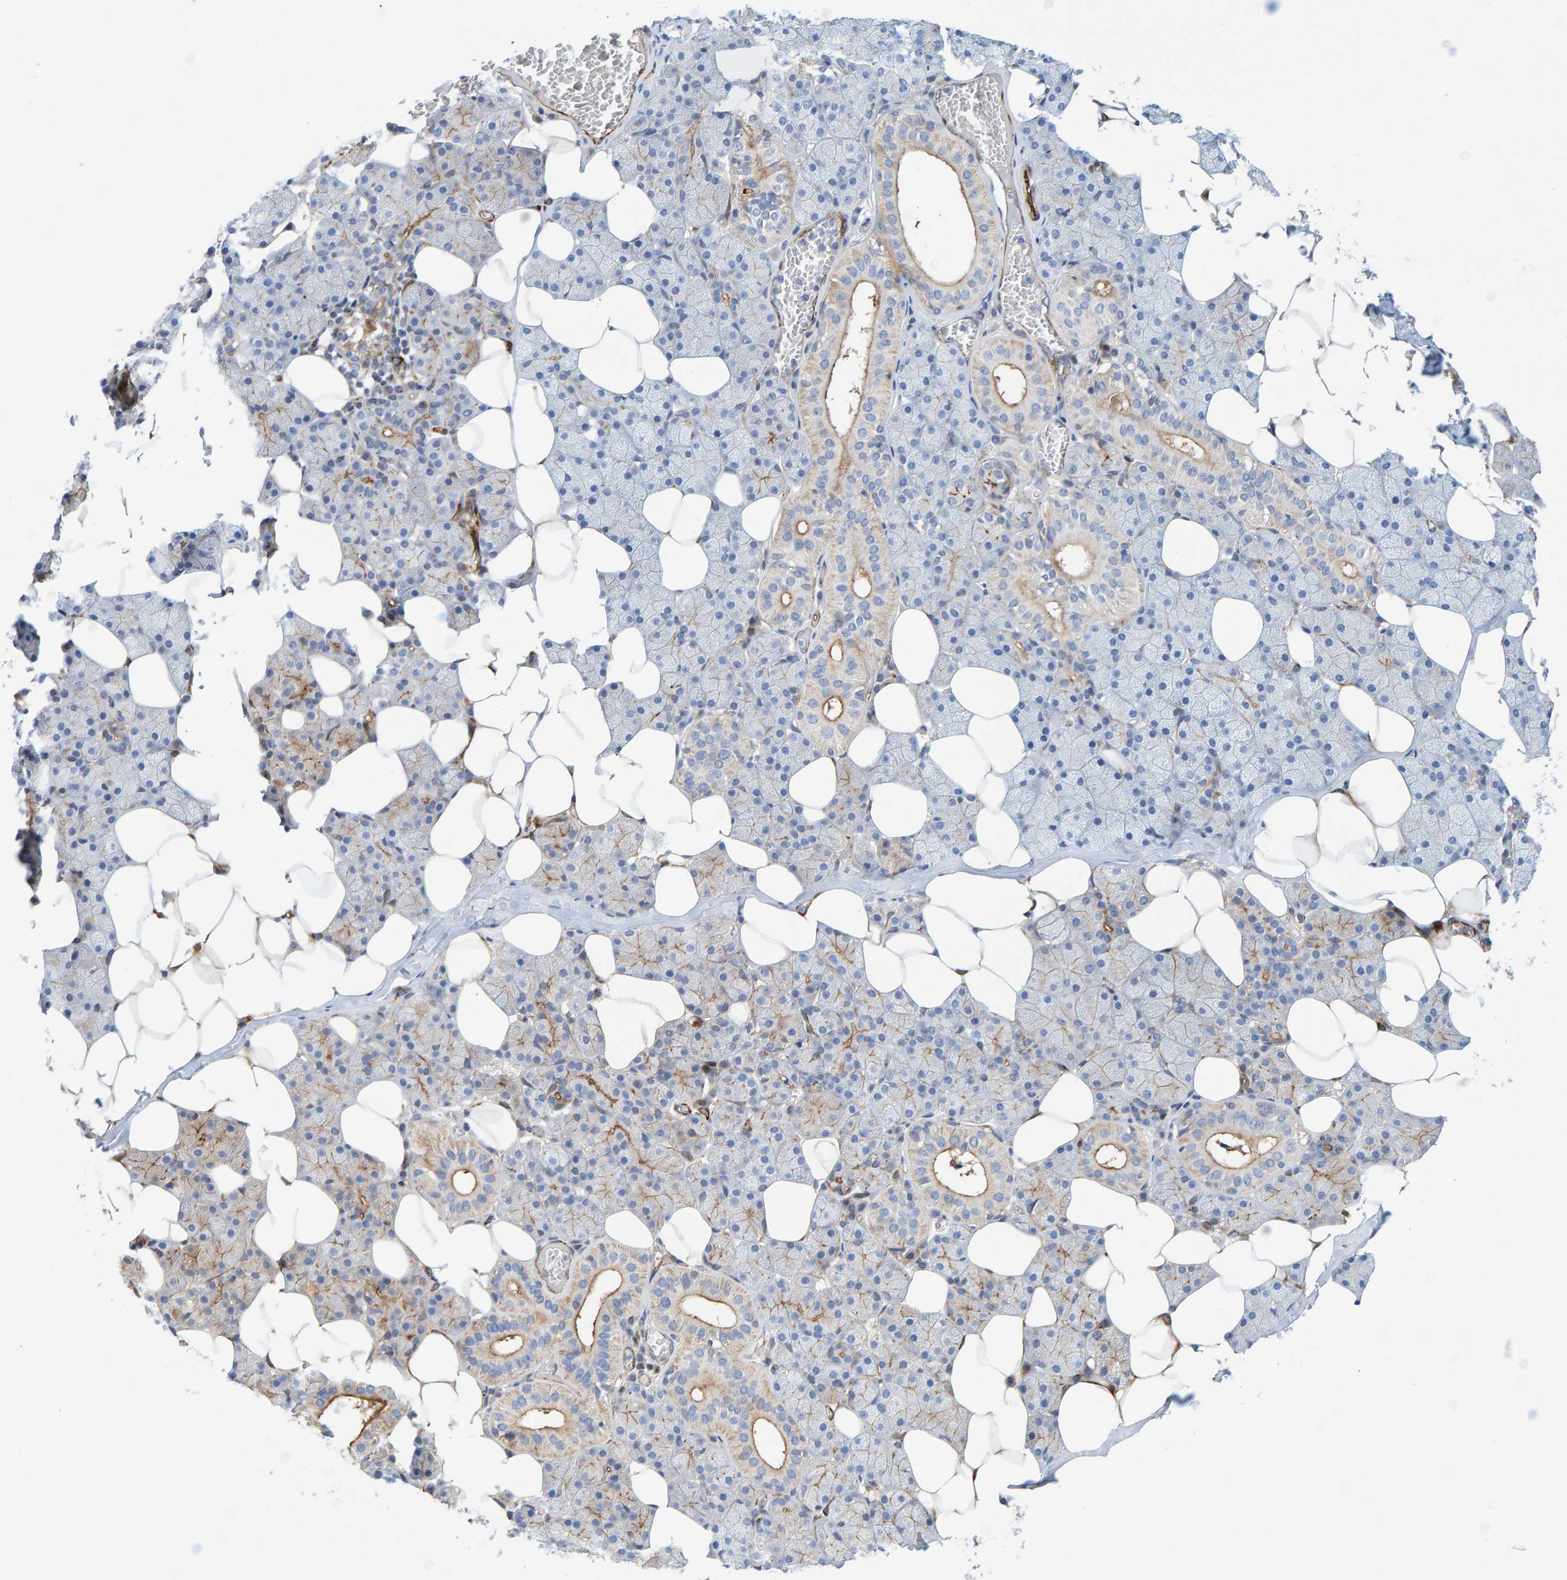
{"staining": {"intensity": "moderate", "quantity": "<25%", "location": "cytoplasmic/membranous"}, "tissue": "salivary gland", "cell_type": "Glandular cells", "image_type": "normal", "snomed": [{"axis": "morphology", "description": "Normal tissue, NOS"}, {"axis": "topography", "description": "Salivary gland"}], "caption": "Protein expression analysis of normal salivary gland displays moderate cytoplasmic/membranous staining in approximately <25% of glandular cells.", "gene": "POLG2", "patient": {"sex": "female", "age": 33}}